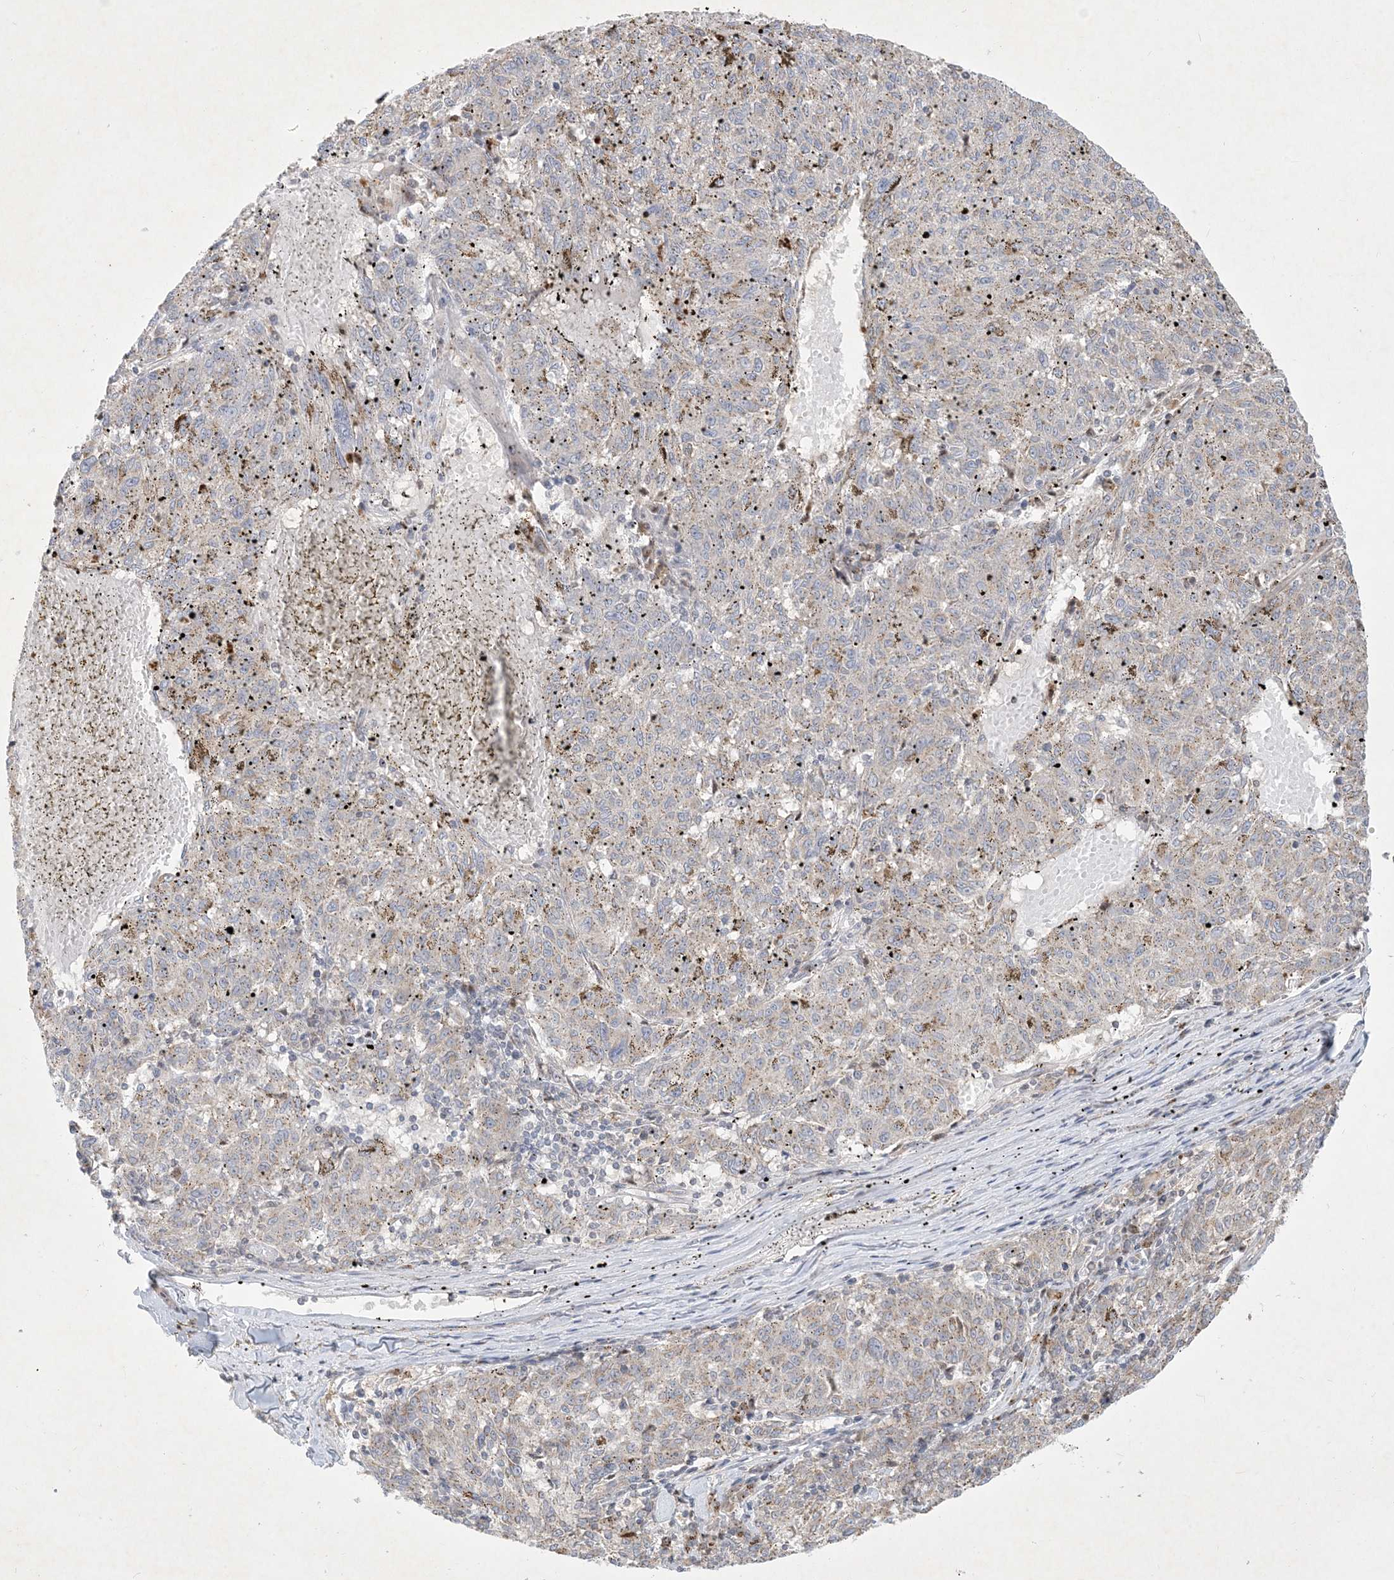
{"staining": {"intensity": "weak", "quantity": "<25%", "location": "cytoplasmic/membranous"}, "tissue": "melanoma", "cell_type": "Tumor cells", "image_type": "cancer", "snomed": [{"axis": "morphology", "description": "Malignant melanoma, NOS"}, {"axis": "topography", "description": "Skin"}], "caption": "High magnification brightfield microscopy of melanoma stained with DAB (brown) and counterstained with hematoxylin (blue): tumor cells show no significant staining.", "gene": "CCDC14", "patient": {"sex": "female", "age": 72}}